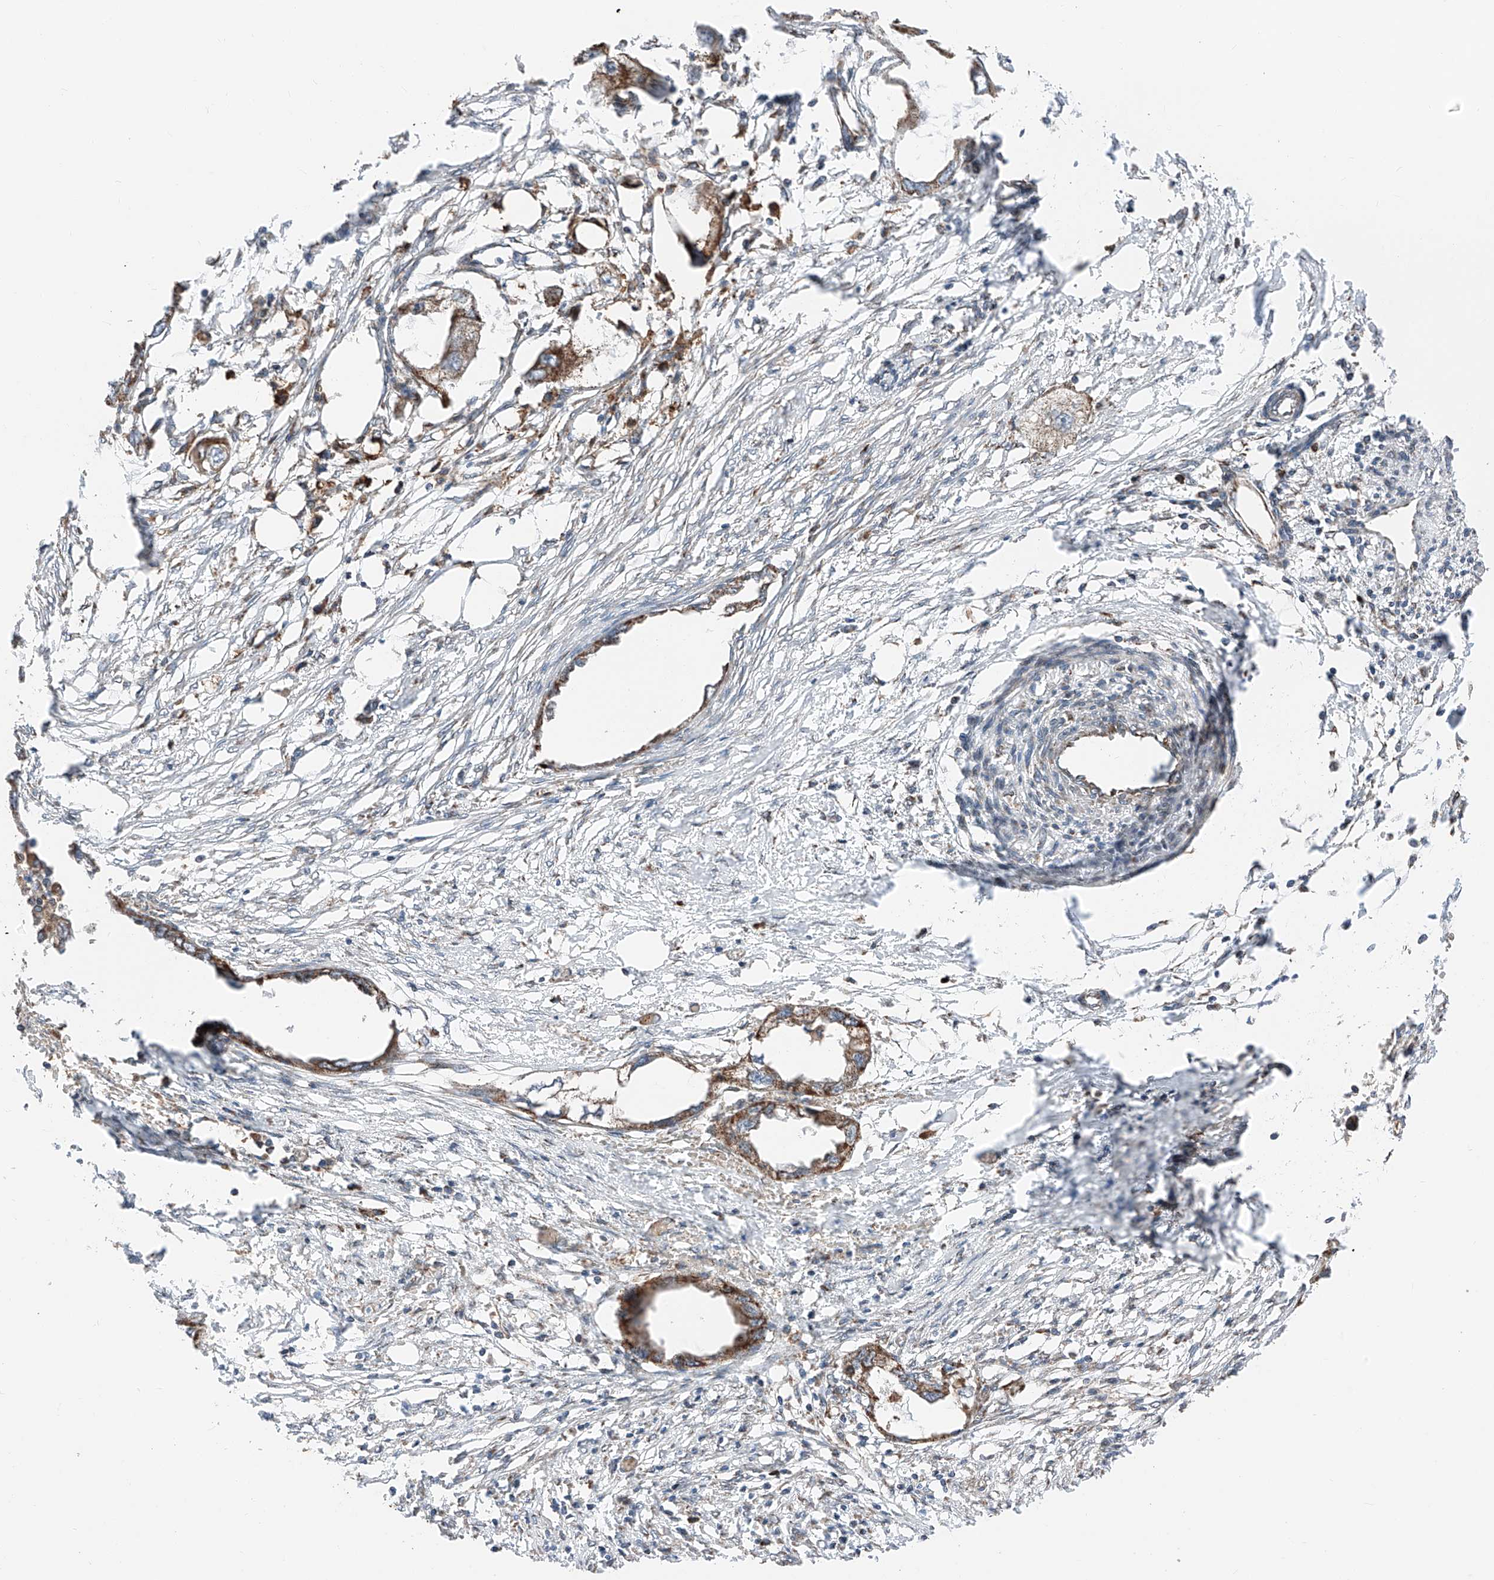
{"staining": {"intensity": "moderate", "quantity": "25%-75%", "location": "cytoplasmic/membranous"}, "tissue": "endometrial cancer", "cell_type": "Tumor cells", "image_type": "cancer", "snomed": [{"axis": "morphology", "description": "Adenocarcinoma, NOS"}, {"axis": "morphology", "description": "Adenocarcinoma, metastatic, NOS"}, {"axis": "topography", "description": "Adipose tissue"}, {"axis": "topography", "description": "Endometrium"}], "caption": "Metastatic adenocarcinoma (endometrial) tissue exhibits moderate cytoplasmic/membranous expression in about 25%-75% of tumor cells (DAB (3,3'-diaminobenzidine) IHC, brown staining for protein, blue staining for nuclei).", "gene": "ZSCAN29", "patient": {"sex": "female", "age": 67}}